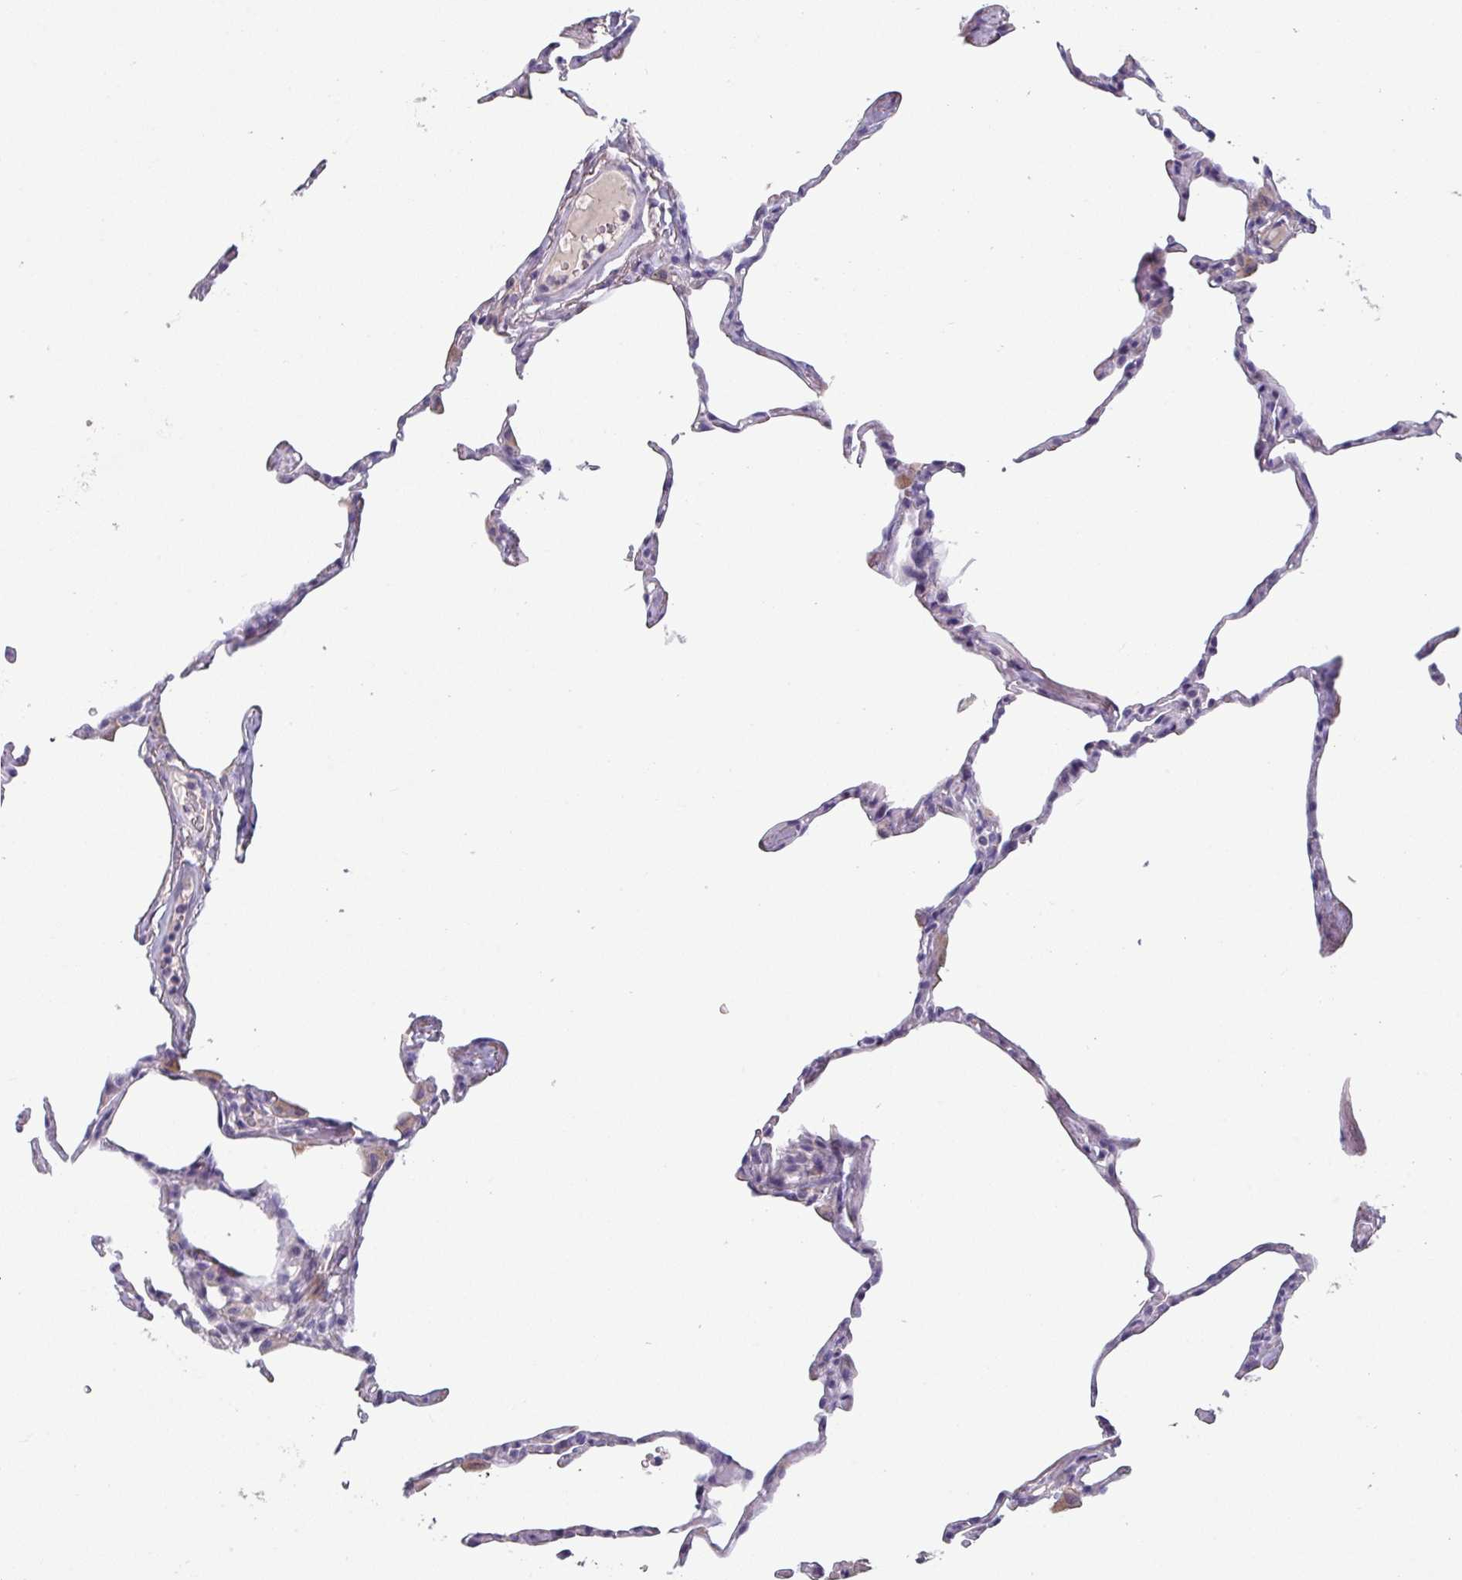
{"staining": {"intensity": "negative", "quantity": "none", "location": "none"}, "tissue": "lung", "cell_type": "Alveolar cells", "image_type": "normal", "snomed": [{"axis": "morphology", "description": "Normal tissue, NOS"}, {"axis": "topography", "description": "Lung"}], "caption": "IHC of unremarkable human lung shows no positivity in alveolar cells.", "gene": "TMEM132A", "patient": {"sex": "male", "age": 65}}